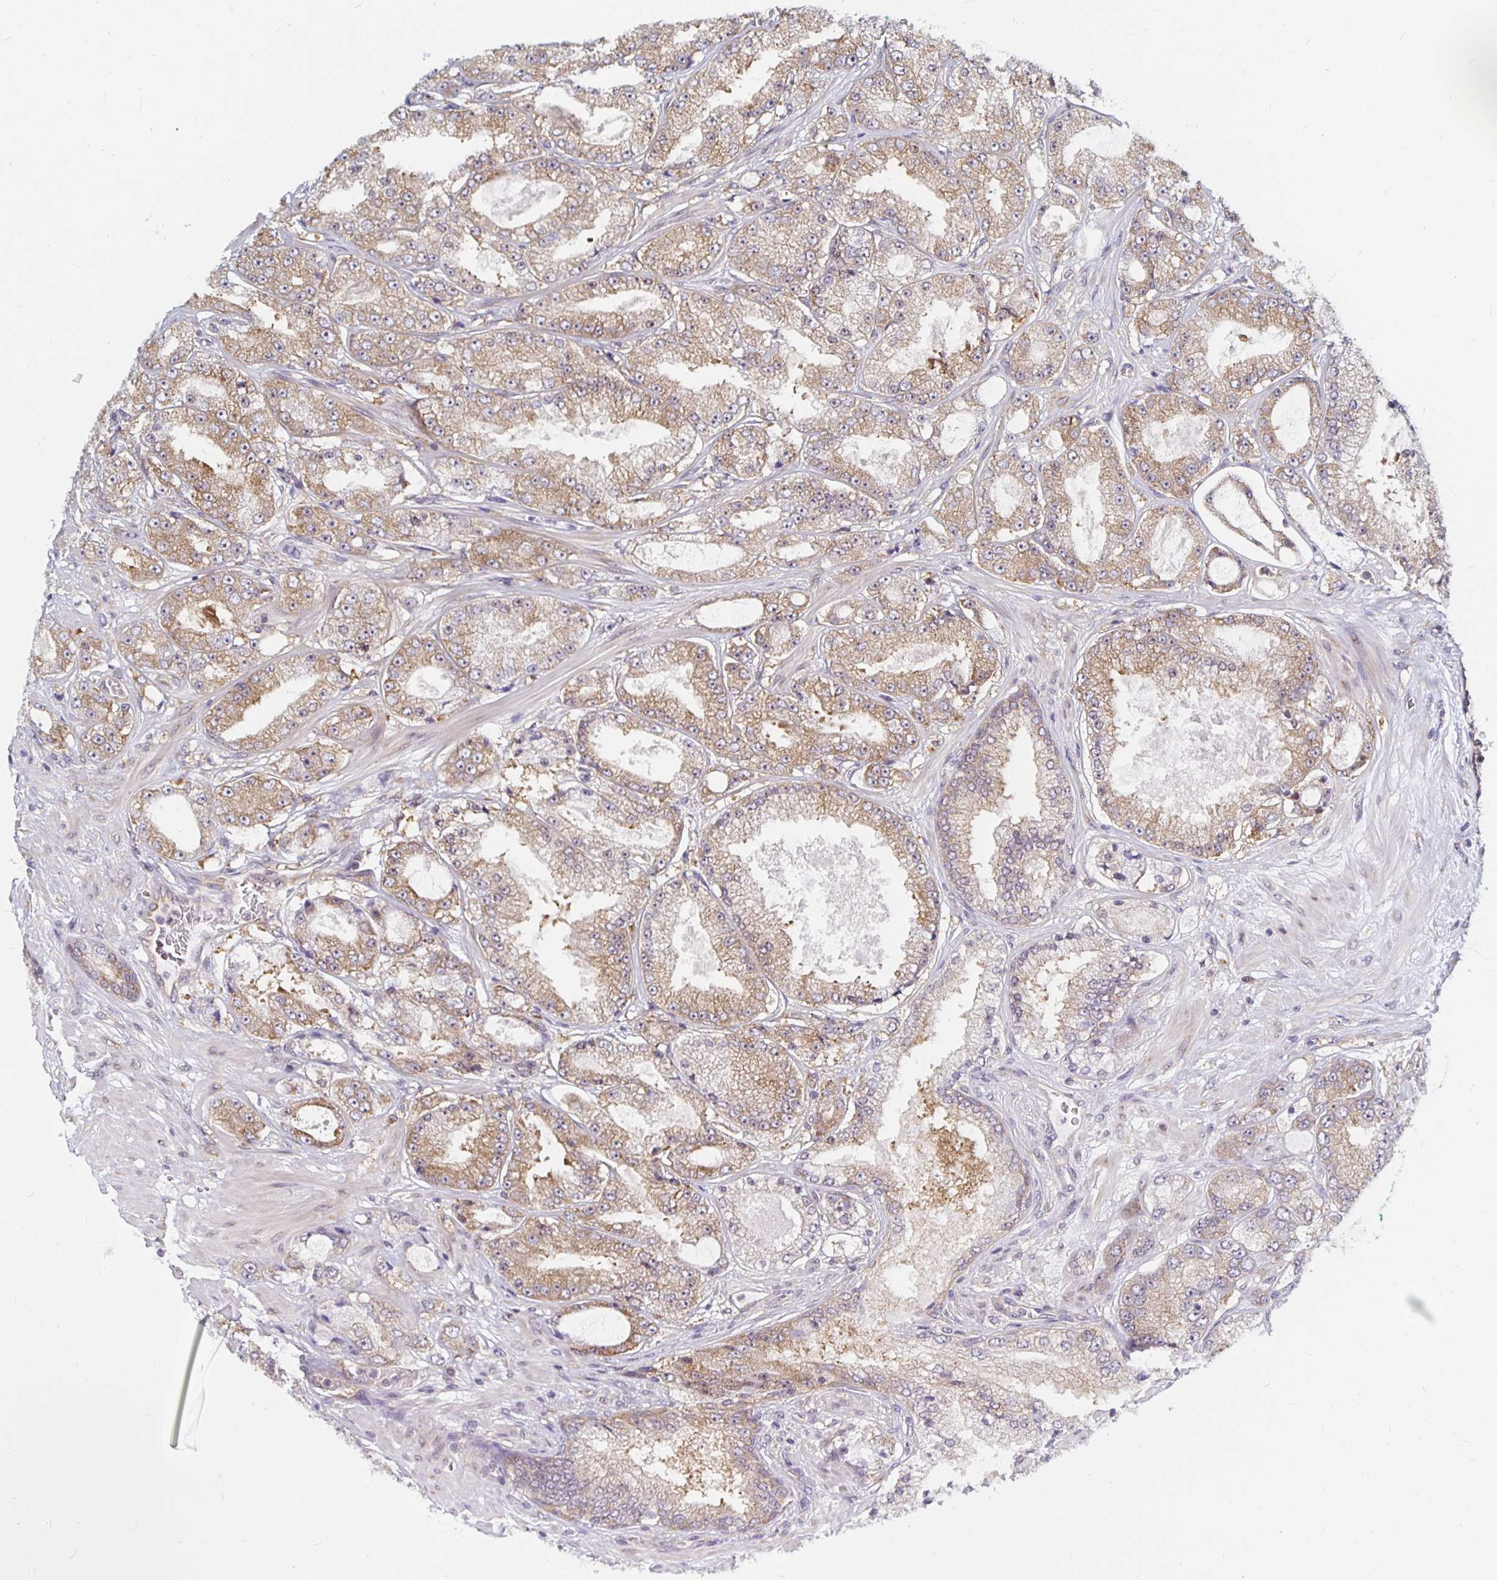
{"staining": {"intensity": "moderate", "quantity": "25%-75%", "location": "cytoplasmic/membranous"}, "tissue": "prostate cancer", "cell_type": "Tumor cells", "image_type": "cancer", "snomed": [{"axis": "morphology", "description": "Normal tissue, NOS"}, {"axis": "morphology", "description": "Adenocarcinoma, High grade"}, {"axis": "topography", "description": "Prostate"}, {"axis": "topography", "description": "Peripheral nerve tissue"}], "caption": "Brown immunohistochemical staining in human prostate cancer (adenocarcinoma (high-grade)) exhibits moderate cytoplasmic/membranous positivity in approximately 25%-75% of tumor cells. (DAB (3,3'-diaminobenzidine) IHC, brown staining for protein, blue staining for nuclei).", "gene": "PDAP1", "patient": {"sex": "male", "age": 68}}